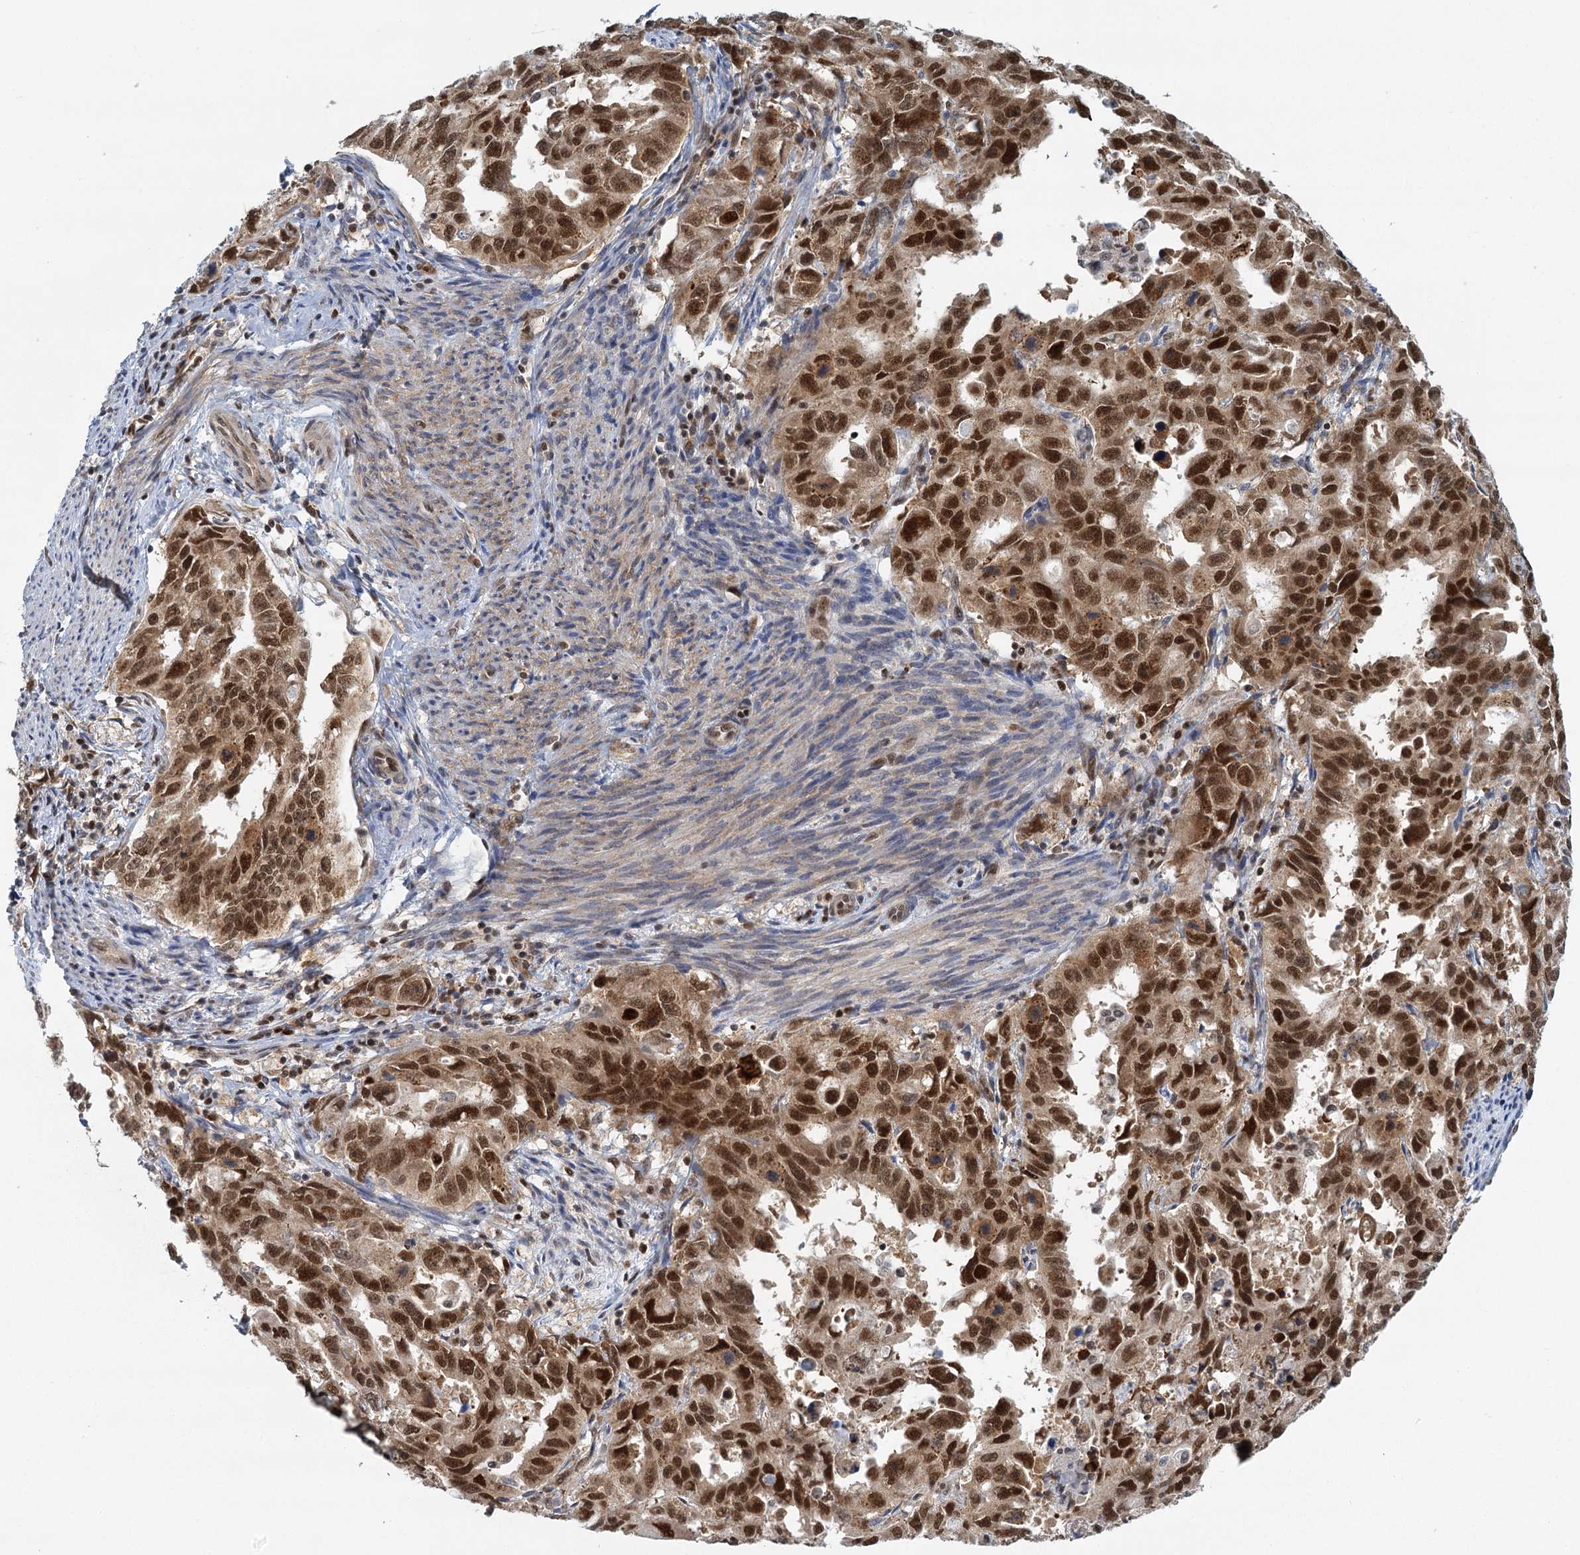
{"staining": {"intensity": "strong", "quantity": ">75%", "location": "nuclear"}, "tissue": "endometrial cancer", "cell_type": "Tumor cells", "image_type": "cancer", "snomed": [{"axis": "morphology", "description": "Adenocarcinoma, NOS"}, {"axis": "topography", "description": "Endometrium"}], "caption": "Tumor cells demonstrate high levels of strong nuclear positivity in approximately >75% of cells in human endometrial adenocarcinoma.", "gene": "GPATCH11", "patient": {"sex": "female", "age": 65}}